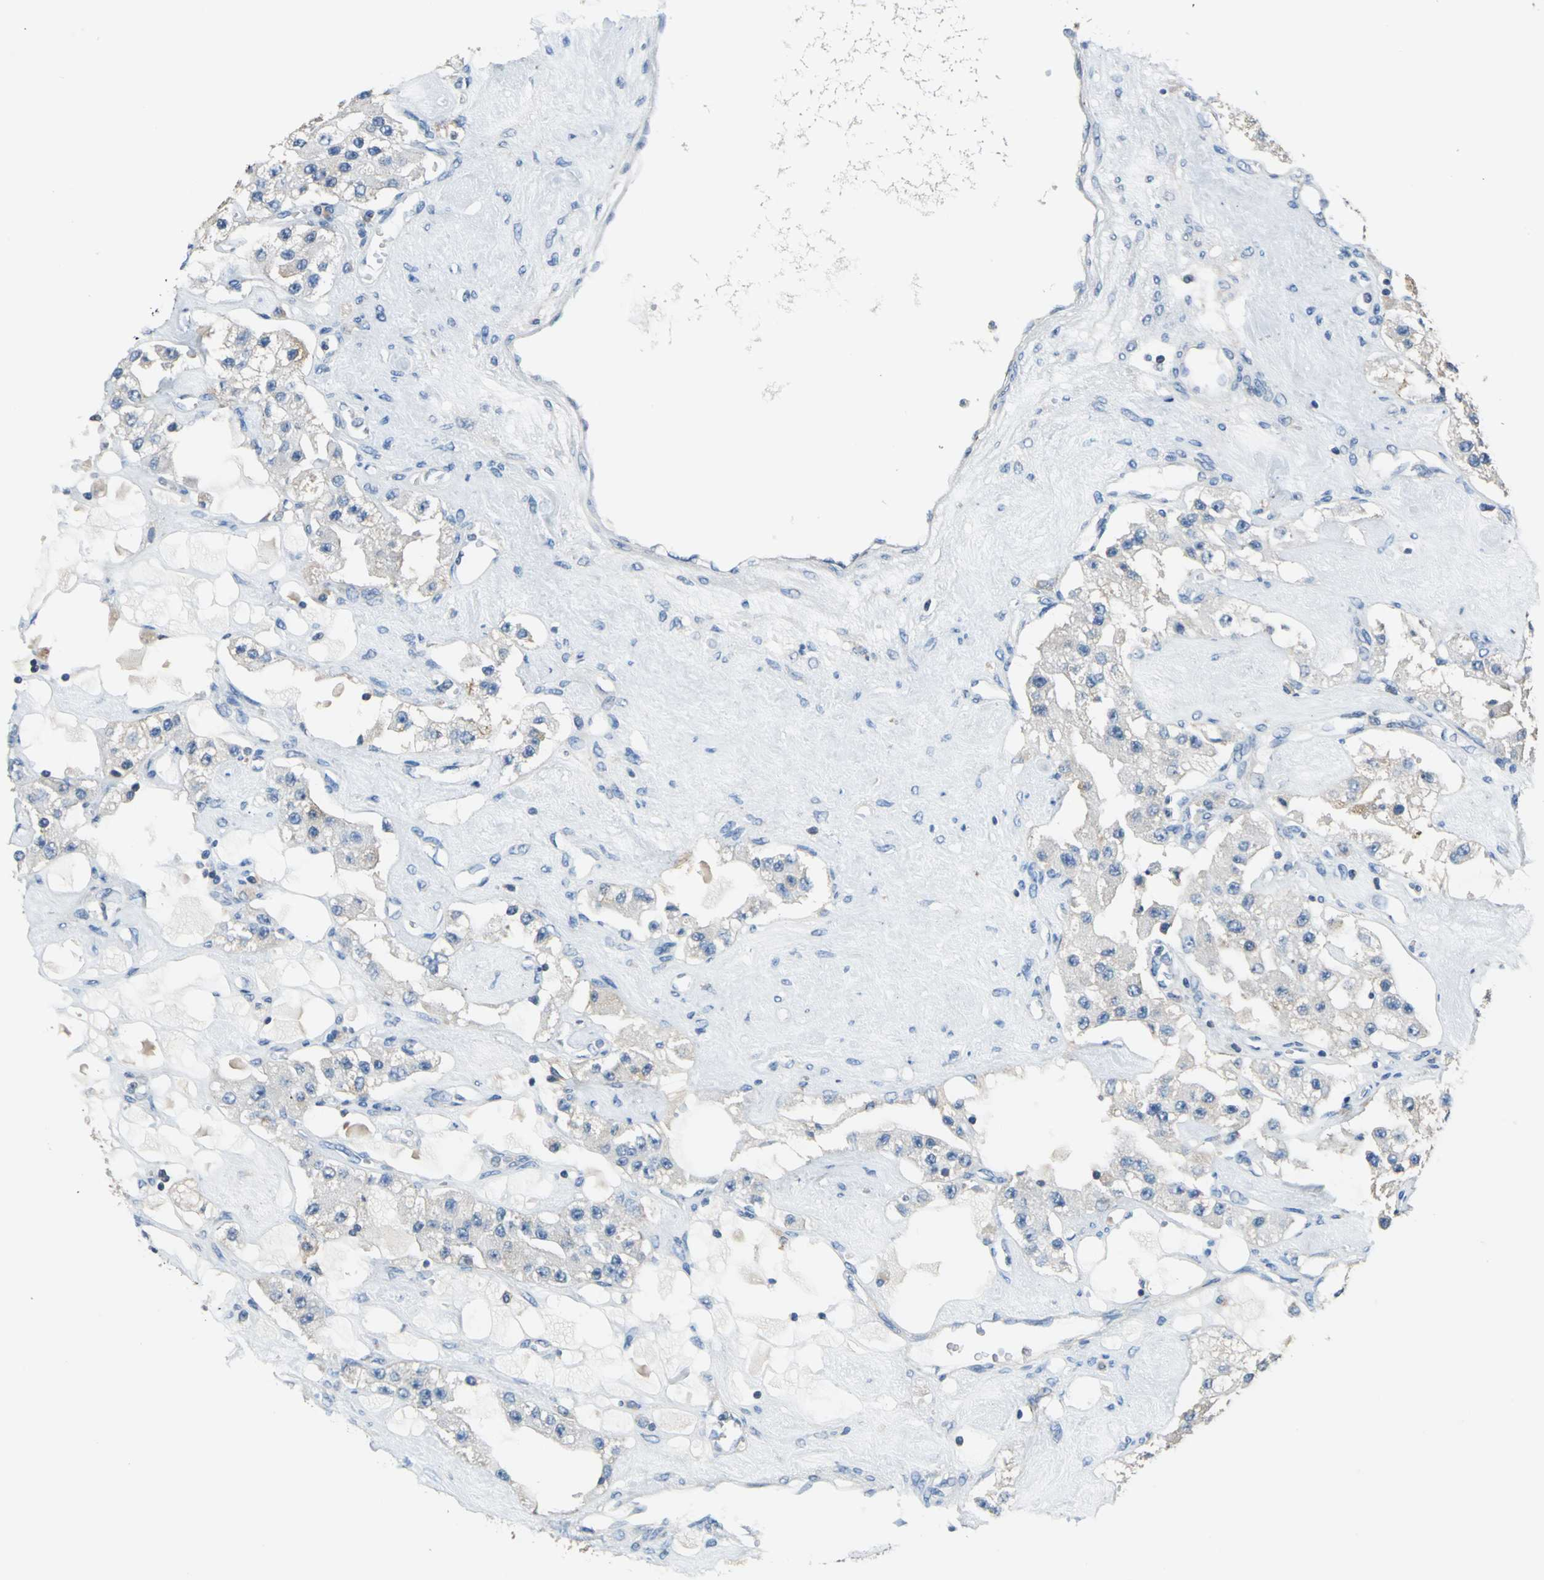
{"staining": {"intensity": "weak", "quantity": "<25%", "location": "cytoplasmic/membranous"}, "tissue": "carcinoid", "cell_type": "Tumor cells", "image_type": "cancer", "snomed": [{"axis": "morphology", "description": "Carcinoid, malignant, NOS"}, {"axis": "topography", "description": "Pancreas"}], "caption": "There is no significant staining in tumor cells of malignant carcinoid.", "gene": "PRKCA", "patient": {"sex": "male", "age": 41}}